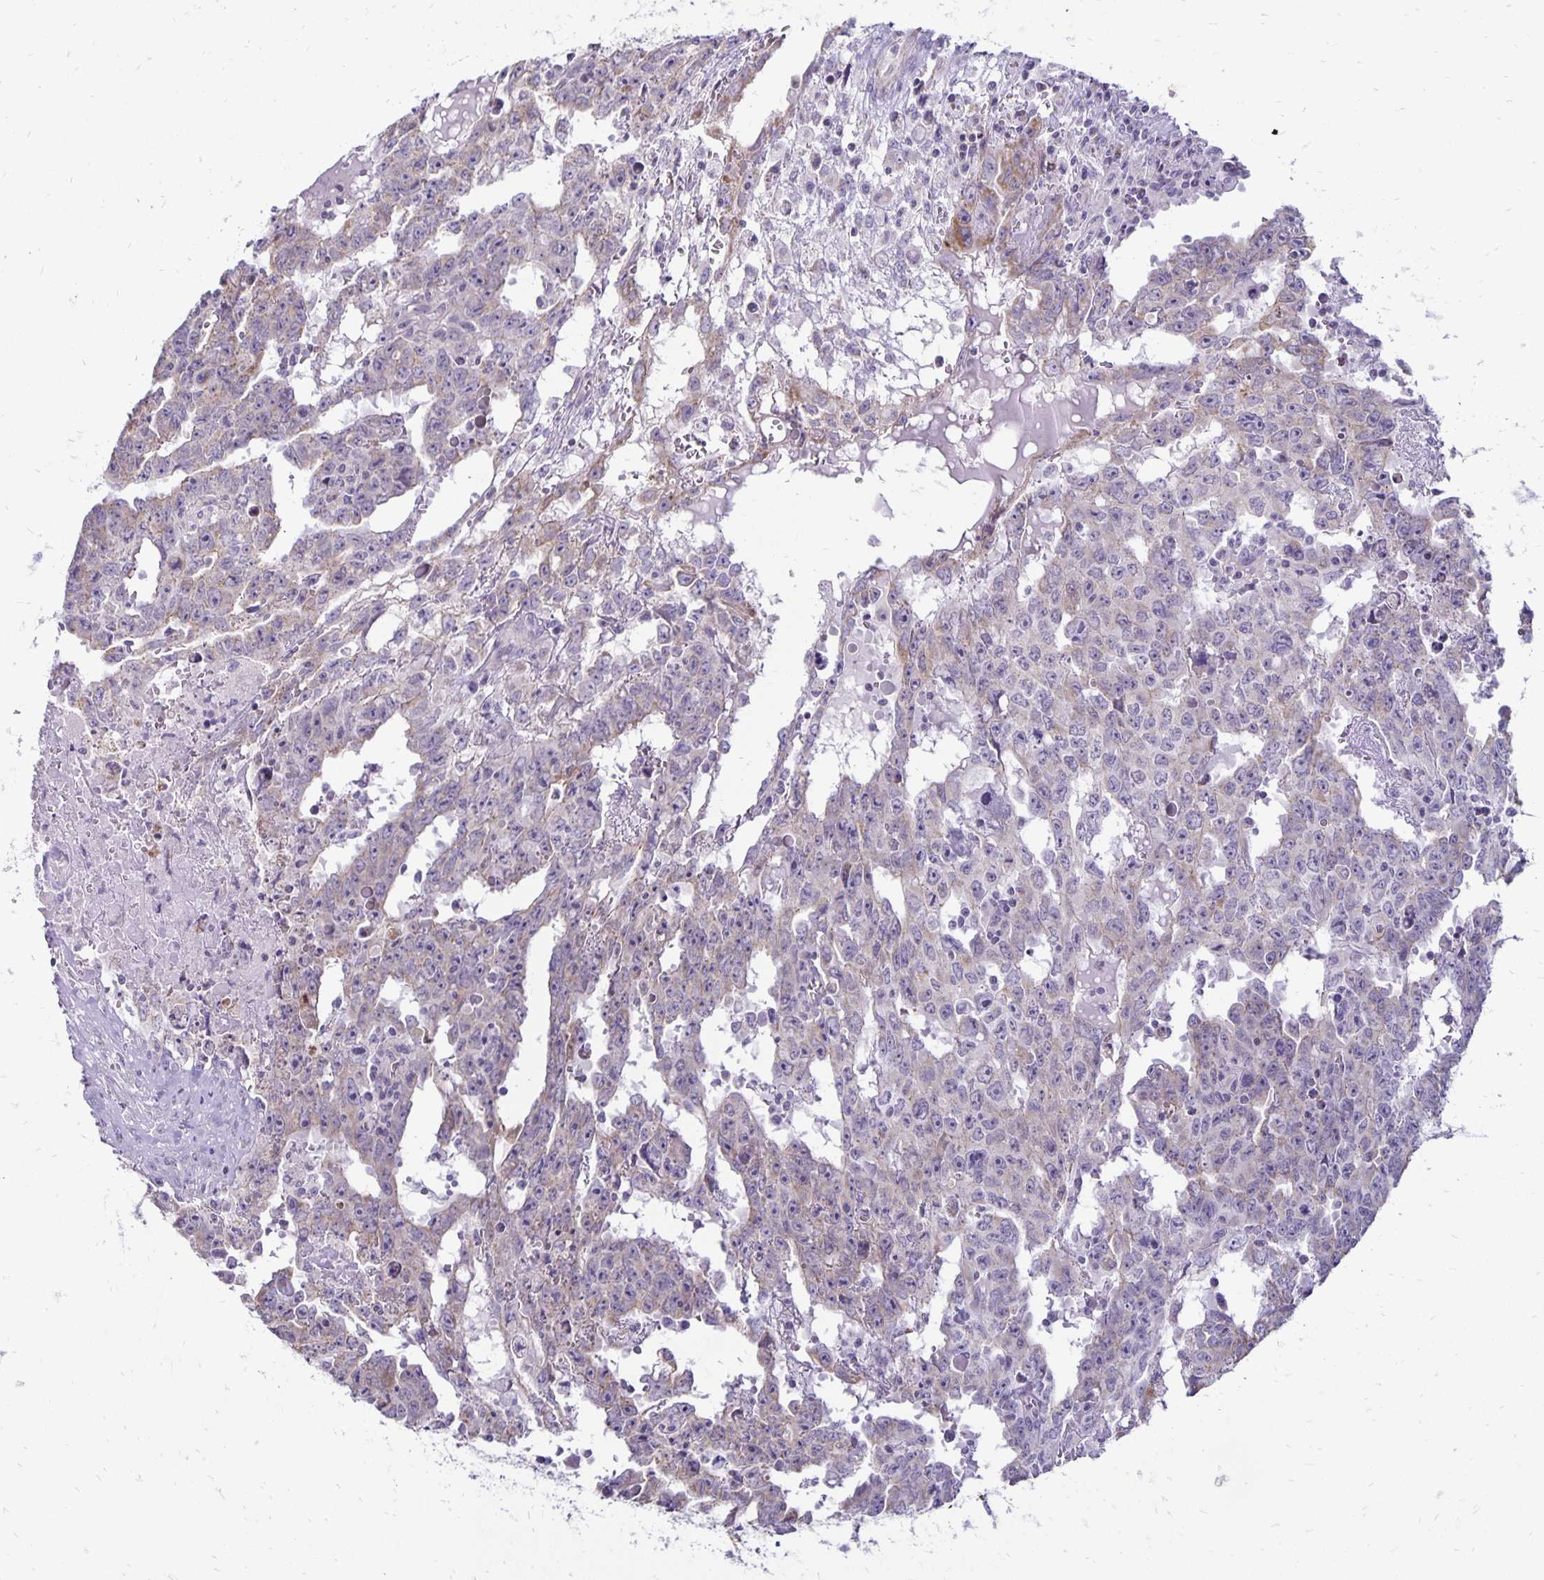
{"staining": {"intensity": "weak", "quantity": "<25%", "location": "cytoplasmic/membranous"}, "tissue": "testis cancer", "cell_type": "Tumor cells", "image_type": "cancer", "snomed": [{"axis": "morphology", "description": "Carcinoma, Embryonal, NOS"}, {"axis": "topography", "description": "Testis"}], "caption": "Immunohistochemical staining of human embryonal carcinoma (testis) demonstrates no significant positivity in tumor cells.", "gene": "FN3K", "patient": {"sex": "male", "age": 22}}